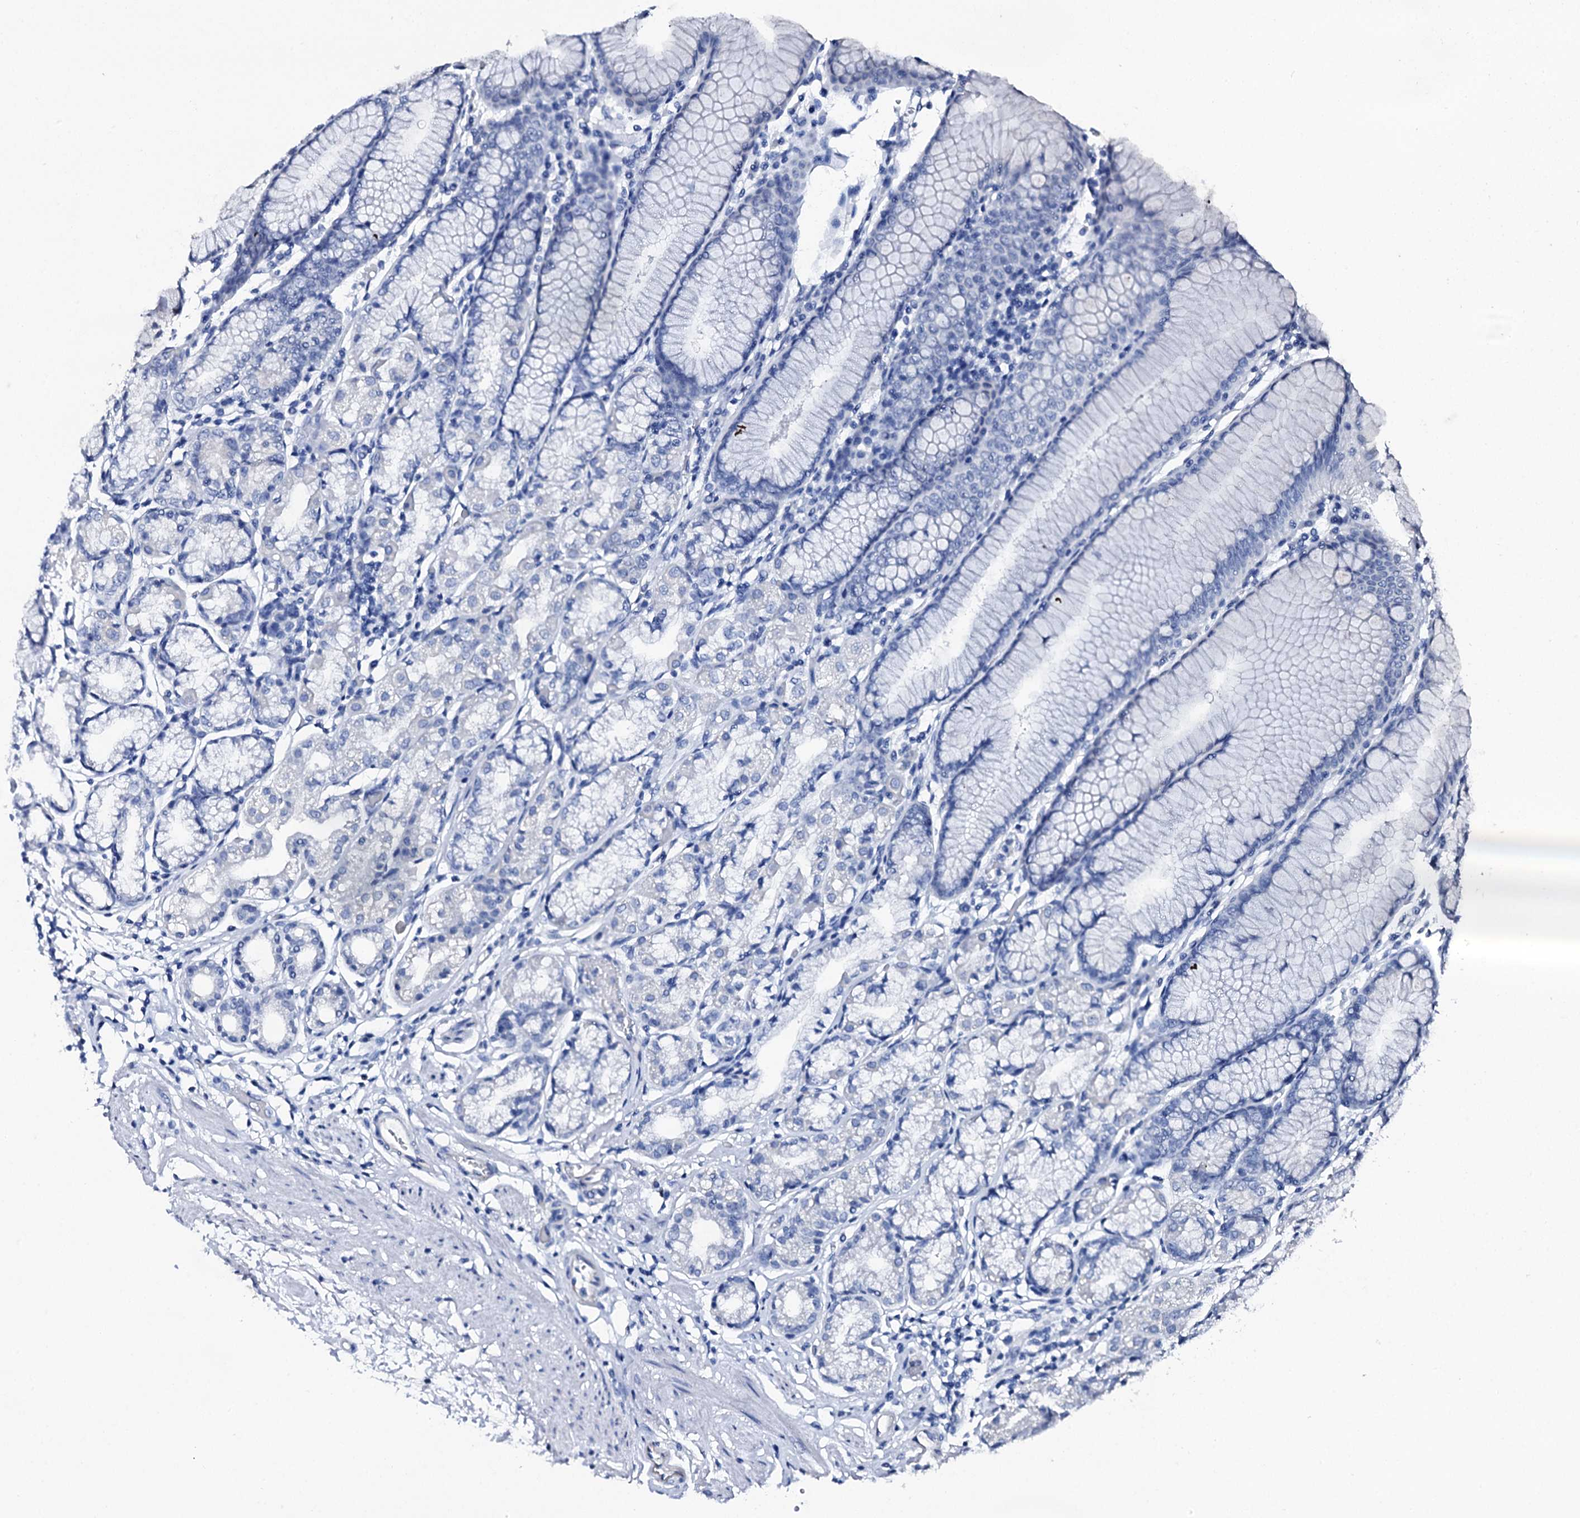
{"staining": {"intensity": "negative", "quantity": "none", "location": "none"}, "tissue": "stomach", "cell_type": "Glandular cells", "image_type": "normal", "snomed": [{"axis": "morphology", "description": "Normal tissue, NOS"}, {"axis": "topography", "description": "Stomach"}], "caption": "Photomicrograph shows no significant protein expression in glandular cells of benign stomach. (Immunohistochemistry (ihc), brightfield microscopy, high magnification).", "gene": "PTH", "patient": {"sex": "female", "age": 57}}